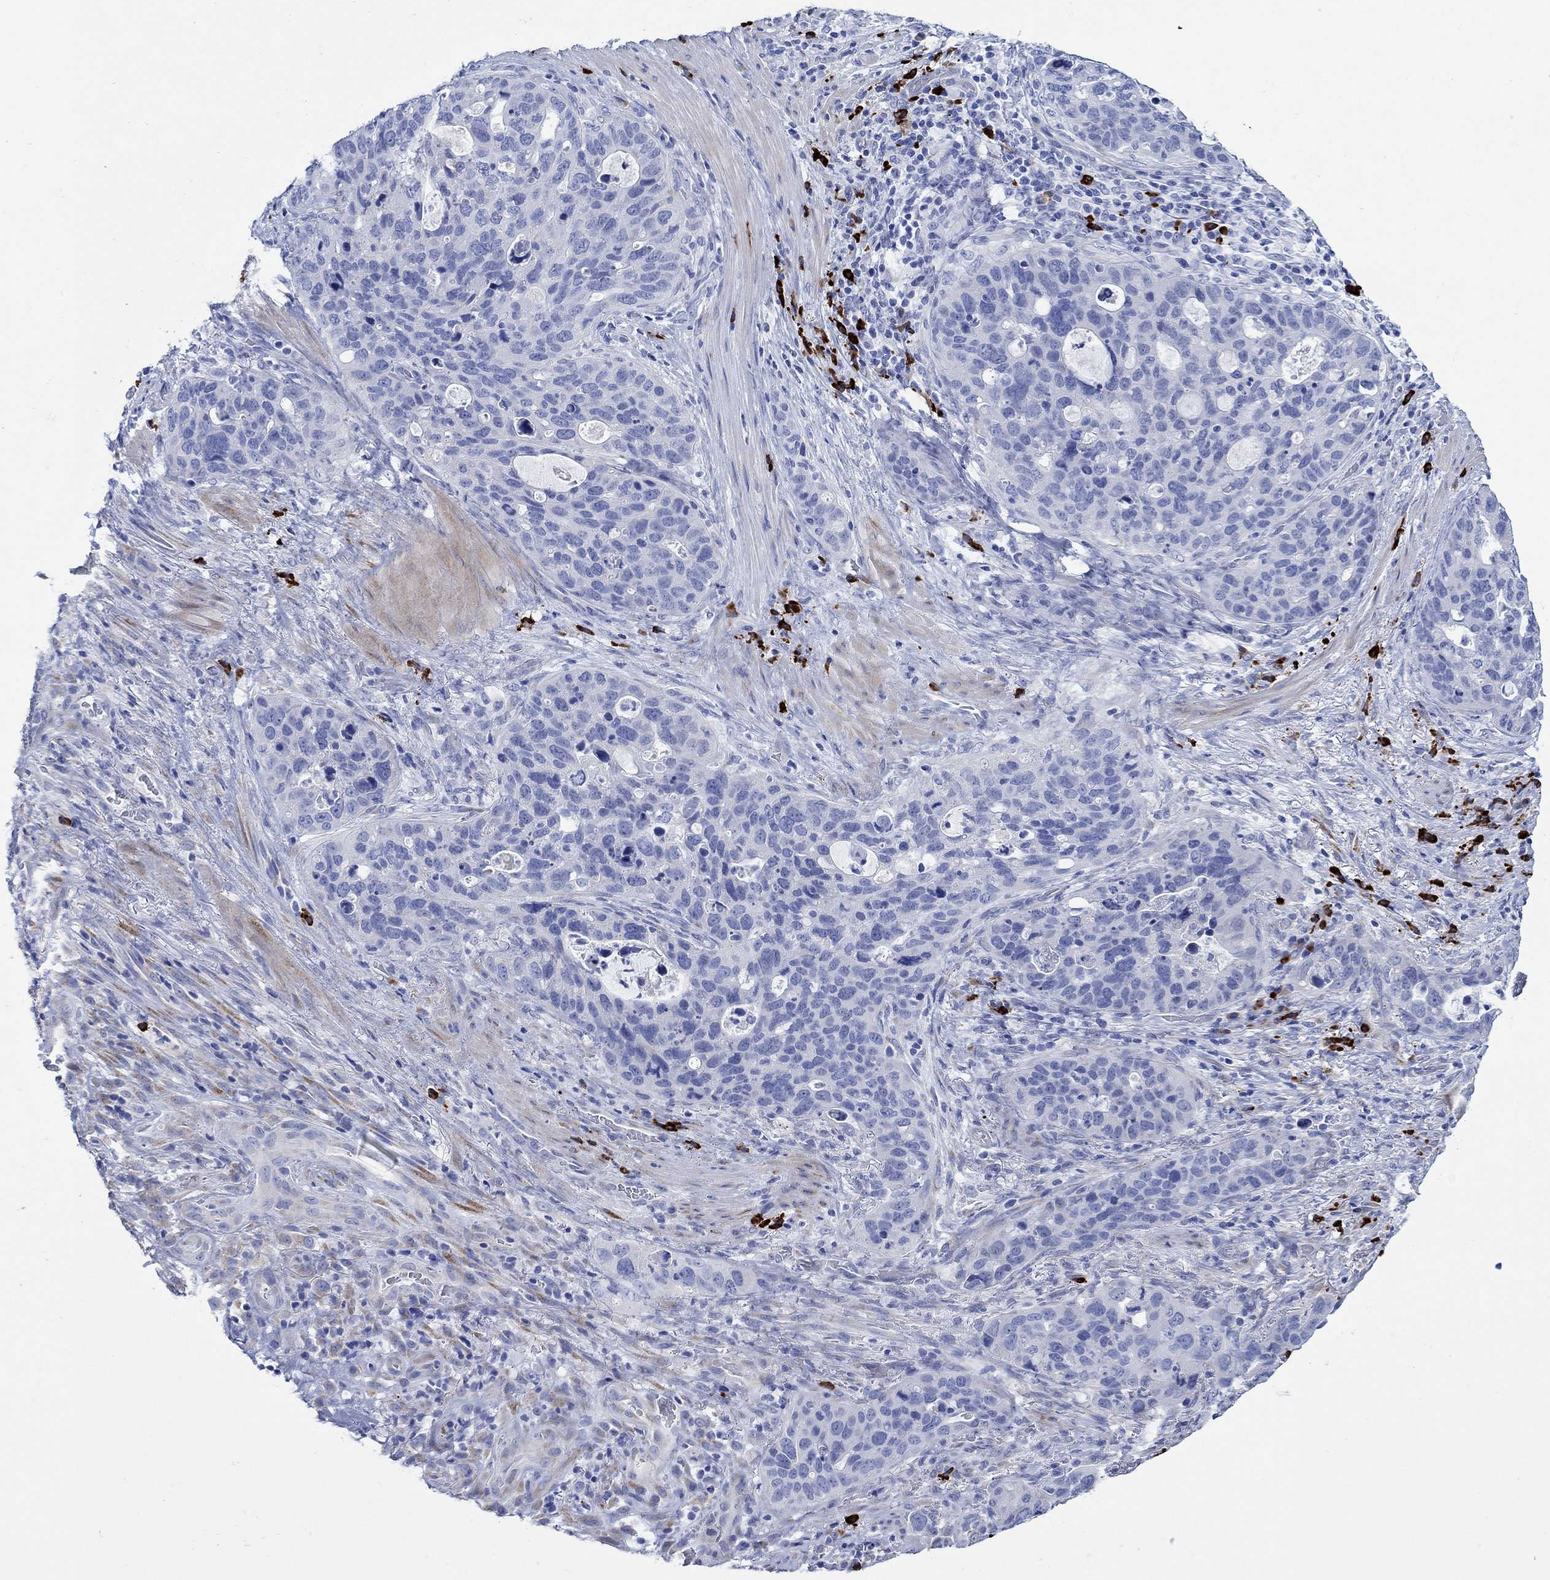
{"staining": {"intensity": "negative", "quantity": "none", "location": "none"}, "tissue": "stomach cancer", "cell_type": "Tumor cells", "image_type": "cancer", "snomed": [{"axis": "morphology", "description": "Adenocarcinoma, NOS"}, {"axis": "topography", "description": "Stomach"}], "caption": "This is an immunohistochemistry (IHC) histopathology image of stomach adenocarcinoma. There is no expression in tumor cells.", "gene": "P2RY6", "patient": {"sex": "male", "age": 54}}